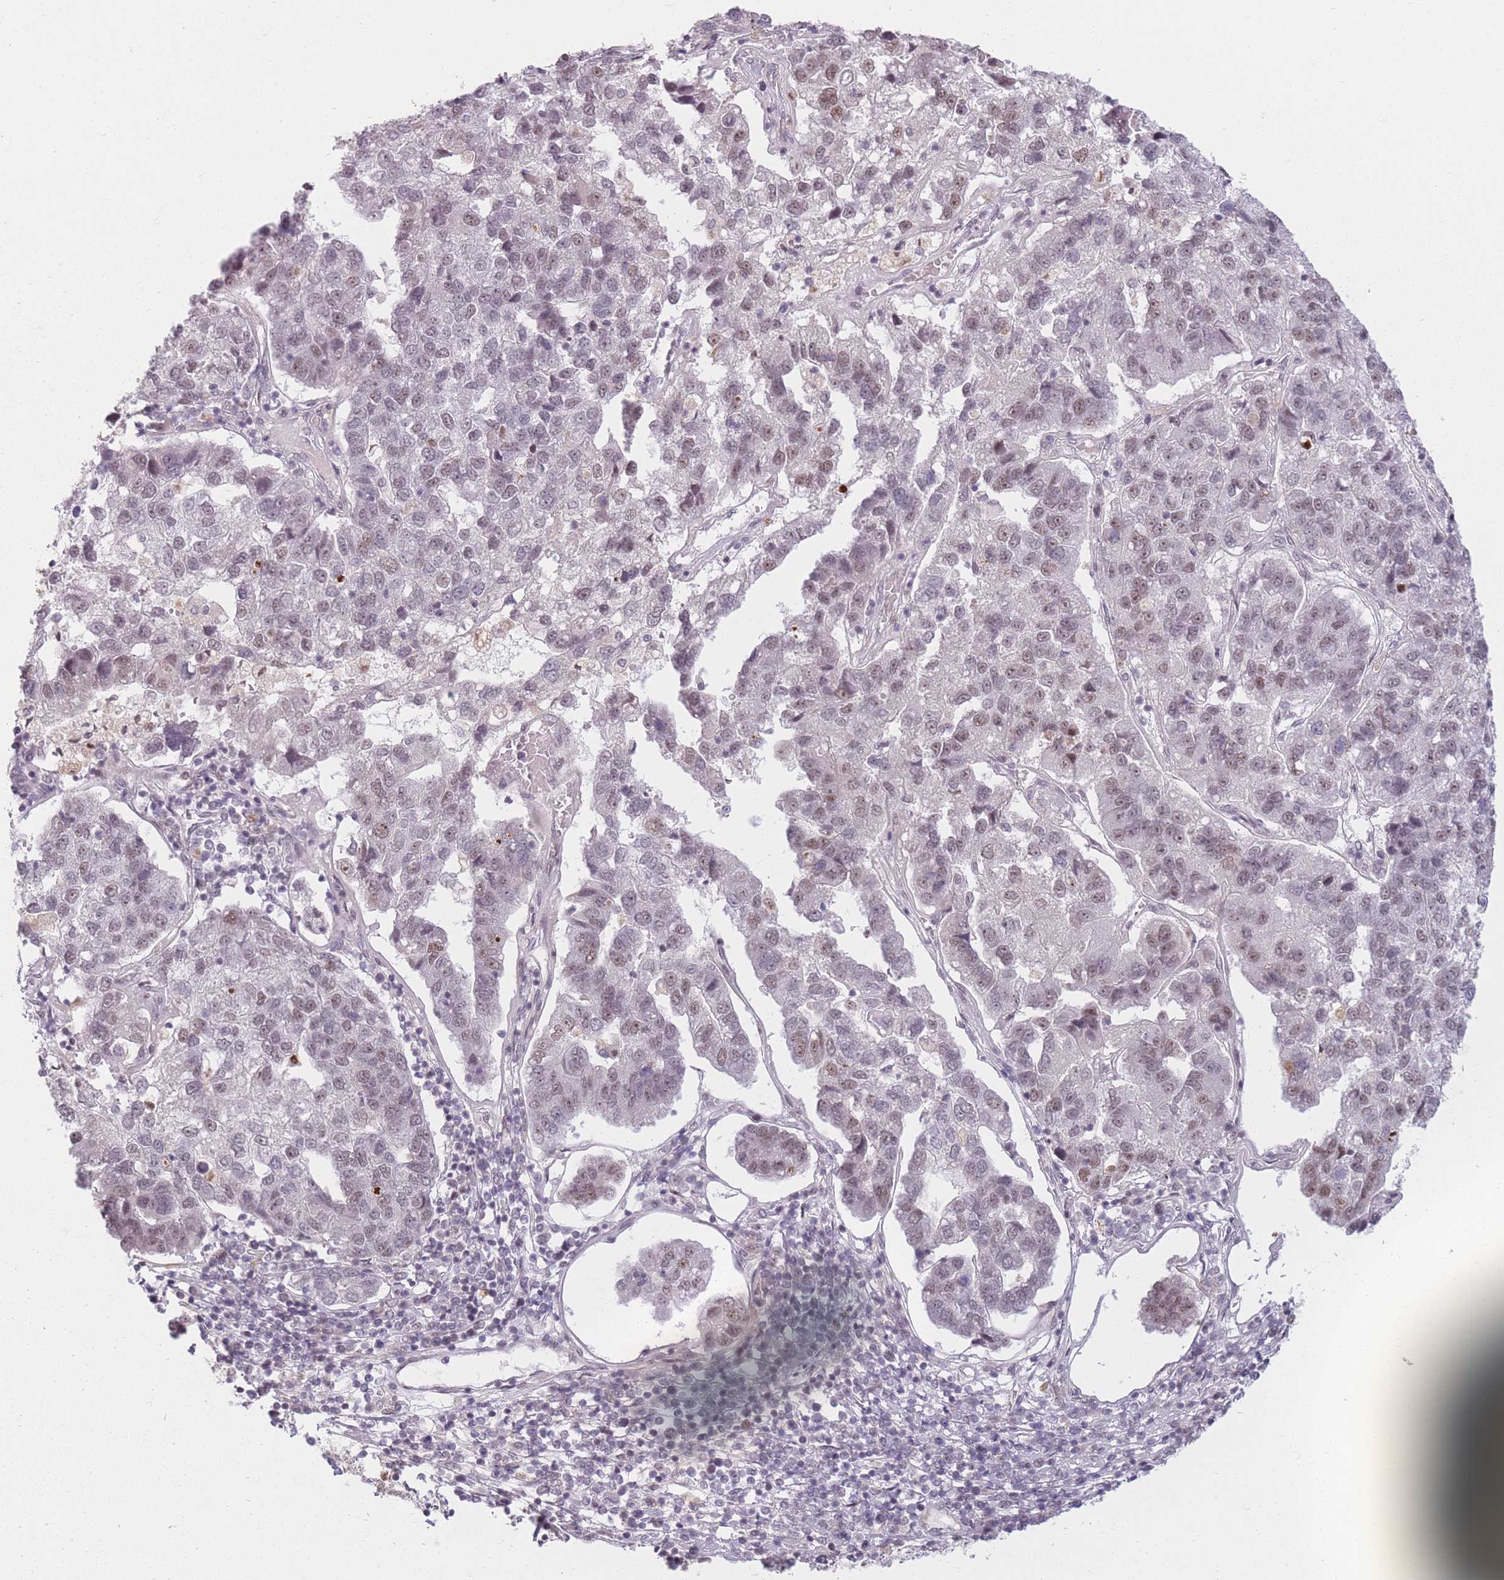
{"staining": {"intensity": "weak", "quantity": "25%-75%", "location": "nuclear"}, "tissue": "pancreatic cancer", "cell_type": "Tumor cells", "image_type": "cancer", "snomed": [{"axis": "morphology", "description": "Adenocarcinoma, NOS"}, {"axis": "topography", "description": "Pancreas"}], "caption": "The image exhibits a brown stain indicating the presence of a protein in the nuclear of tumor cells in pancreatic cancer (adenocarcinoma). Using DAB (brown) and hematoxylin (blue) stains, captured at high magnification using brightfield microscopy.", "gene": "SUPT6H", "patient": {"sex": "female", "age": 61}}